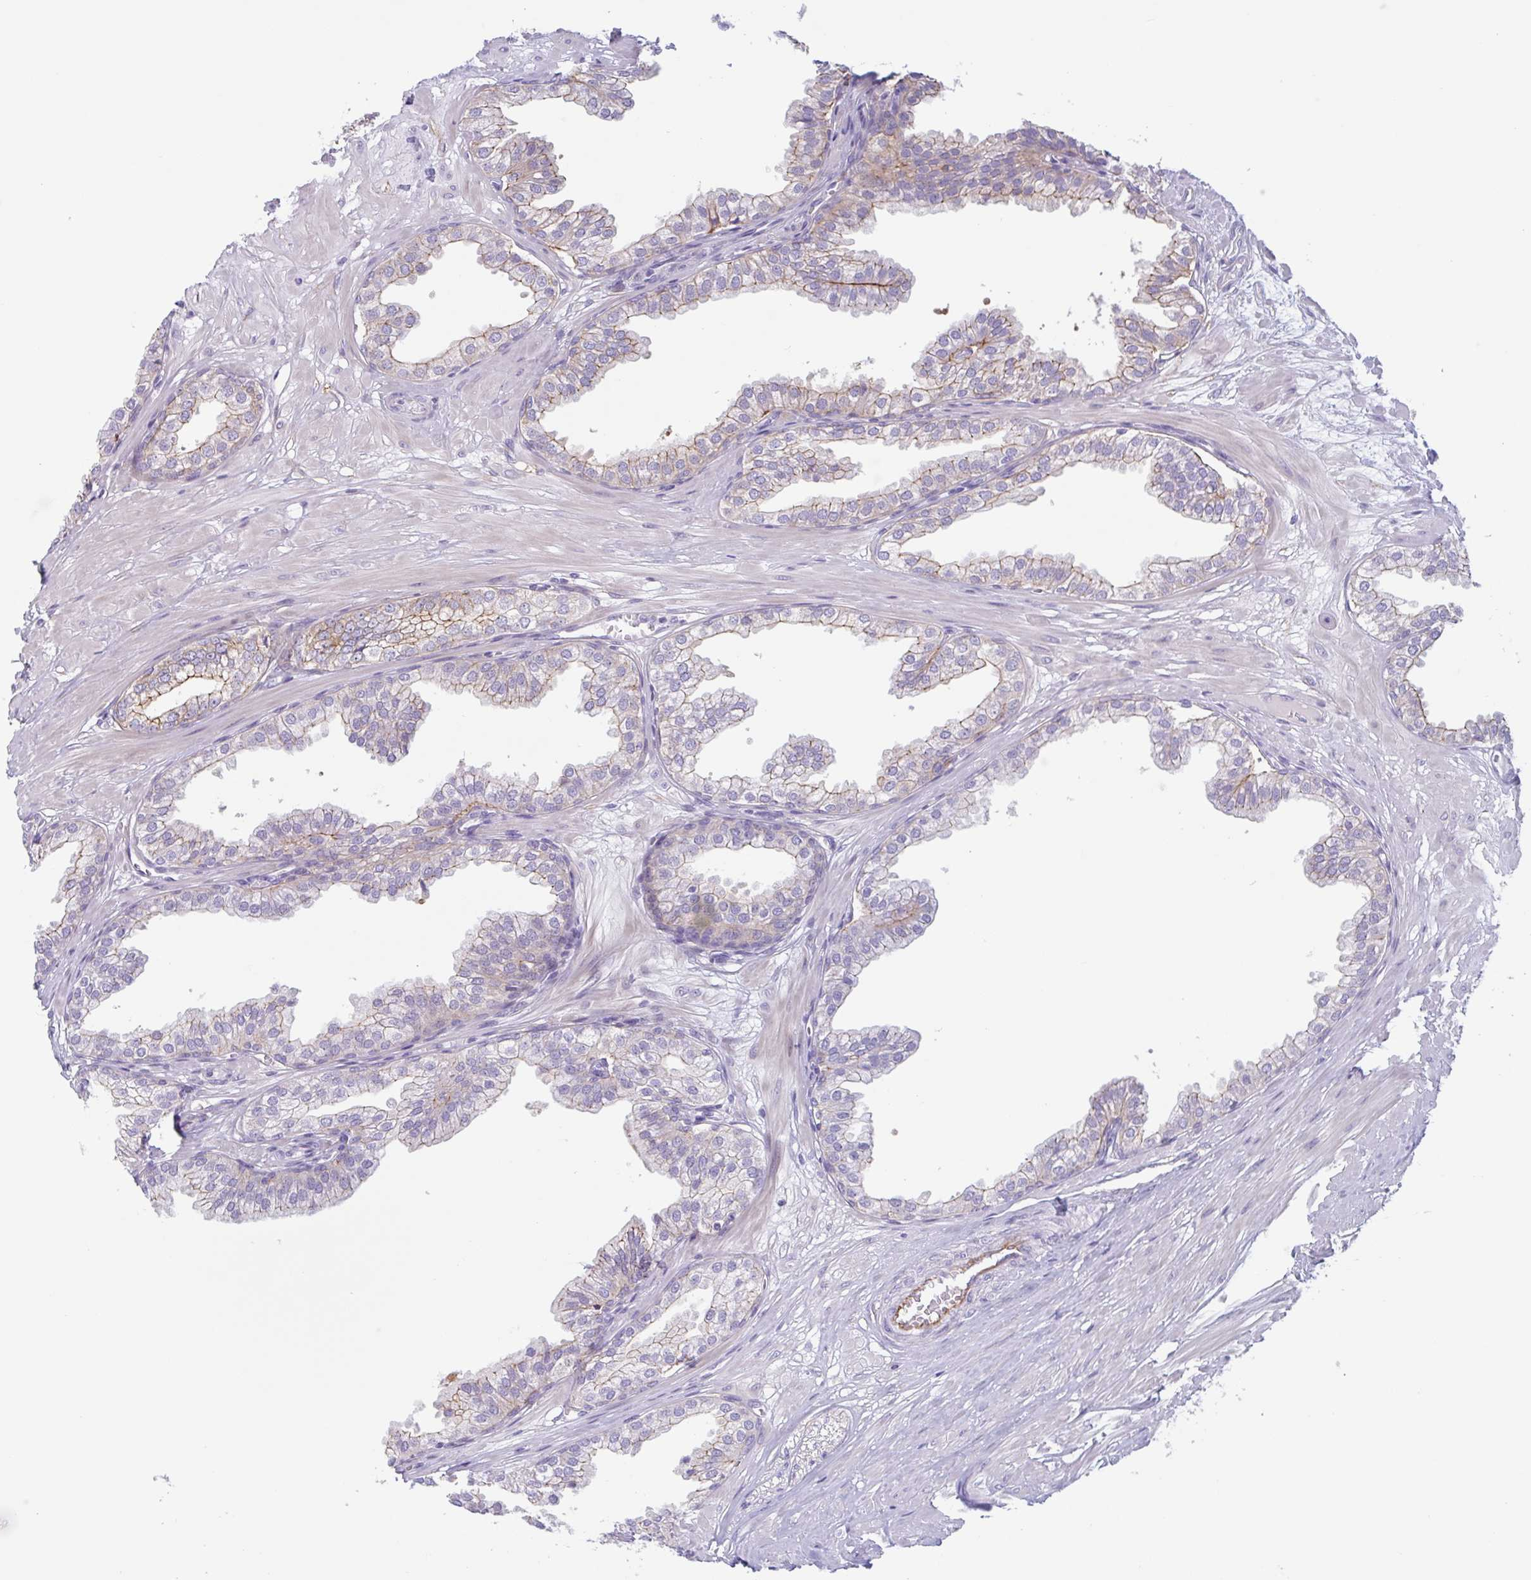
{"staining": {"intensity": "moderate", "quantity": "25%-75%", "location": "cytoplasmic/membranous"}, "tissue": "prostate", "cell_type": "Glandular cells", "image_type": "normal", "snomed": [{"axis": "morphology", "description": "Normal tissue, NOS"}, {"axis": "topography", "description": "Prostate"}, {"axis": "topography", "description": "Peripheral nerve tissue"}], "caption": "Benign prostate was stained to show a protein in brown. There is medium levels of moderate cytoplasmic/membranous expression in about 25%-75% of glandular cells.", "gene": "MYH10", "patient": {"sex": "male", "age": 55}}